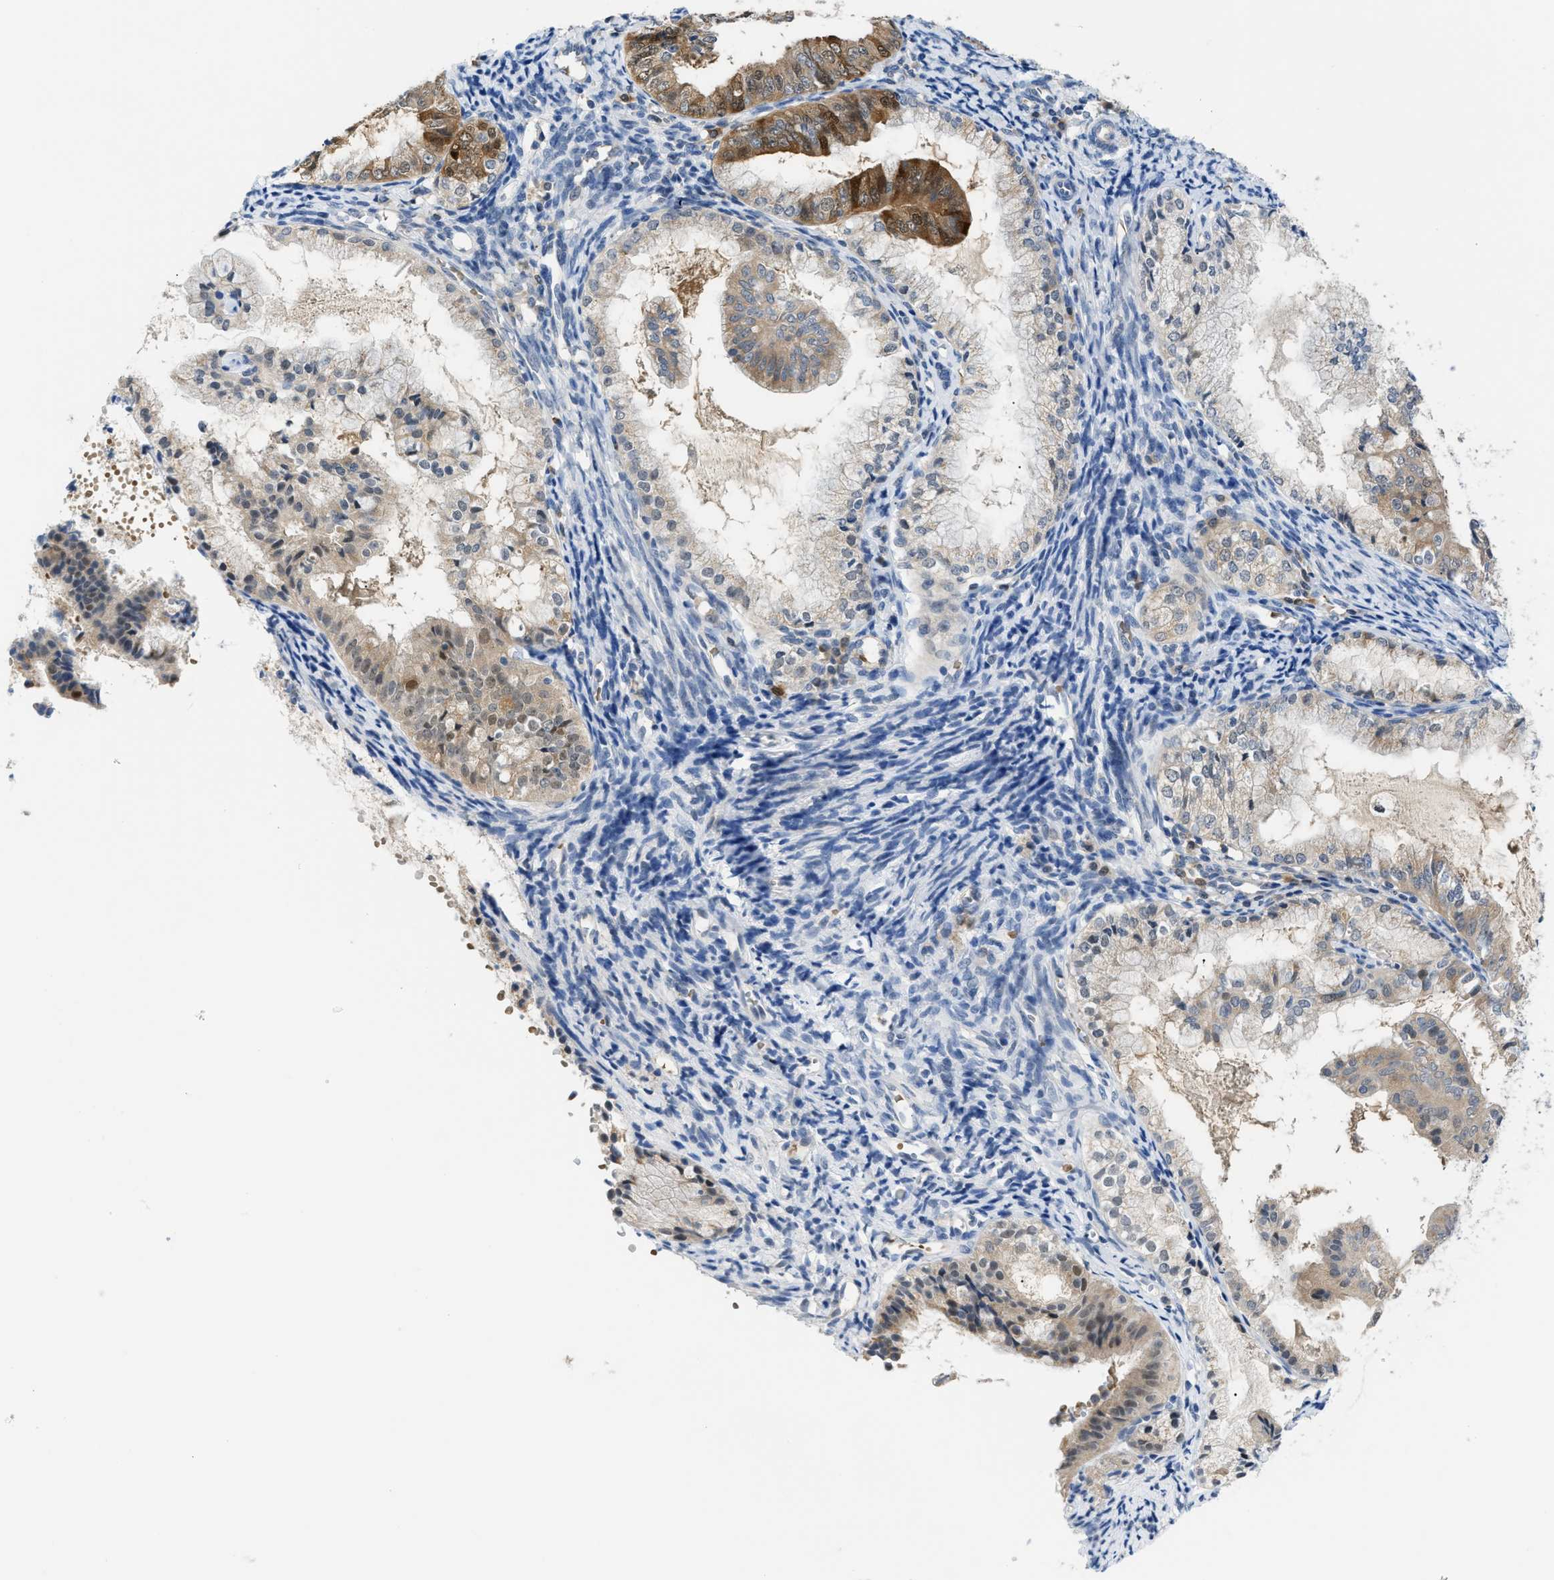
{"staining": {"intensity": "moderate", "quantity": "25%-75%", "location": "cytoplasmic/membranous,nuclear"}, "tissue": "endometrial cancer", "cell_type": "Tumor cells", "image_type": "cancer", "snomed": [{"axis": "morphology", "description": "Adenocarcinoma, NOS"}, {"axis": "topography", "description": "Endometrium"}], "caption": "Protein expression analysis of human endometrial adenocarcinoma reveals moderate cytoplasmic/membranous and nuclear expression in about 25%-75% of tumor cells.", "gene": "PSAT1", "patient": {"sex": "female", "age": 63}}